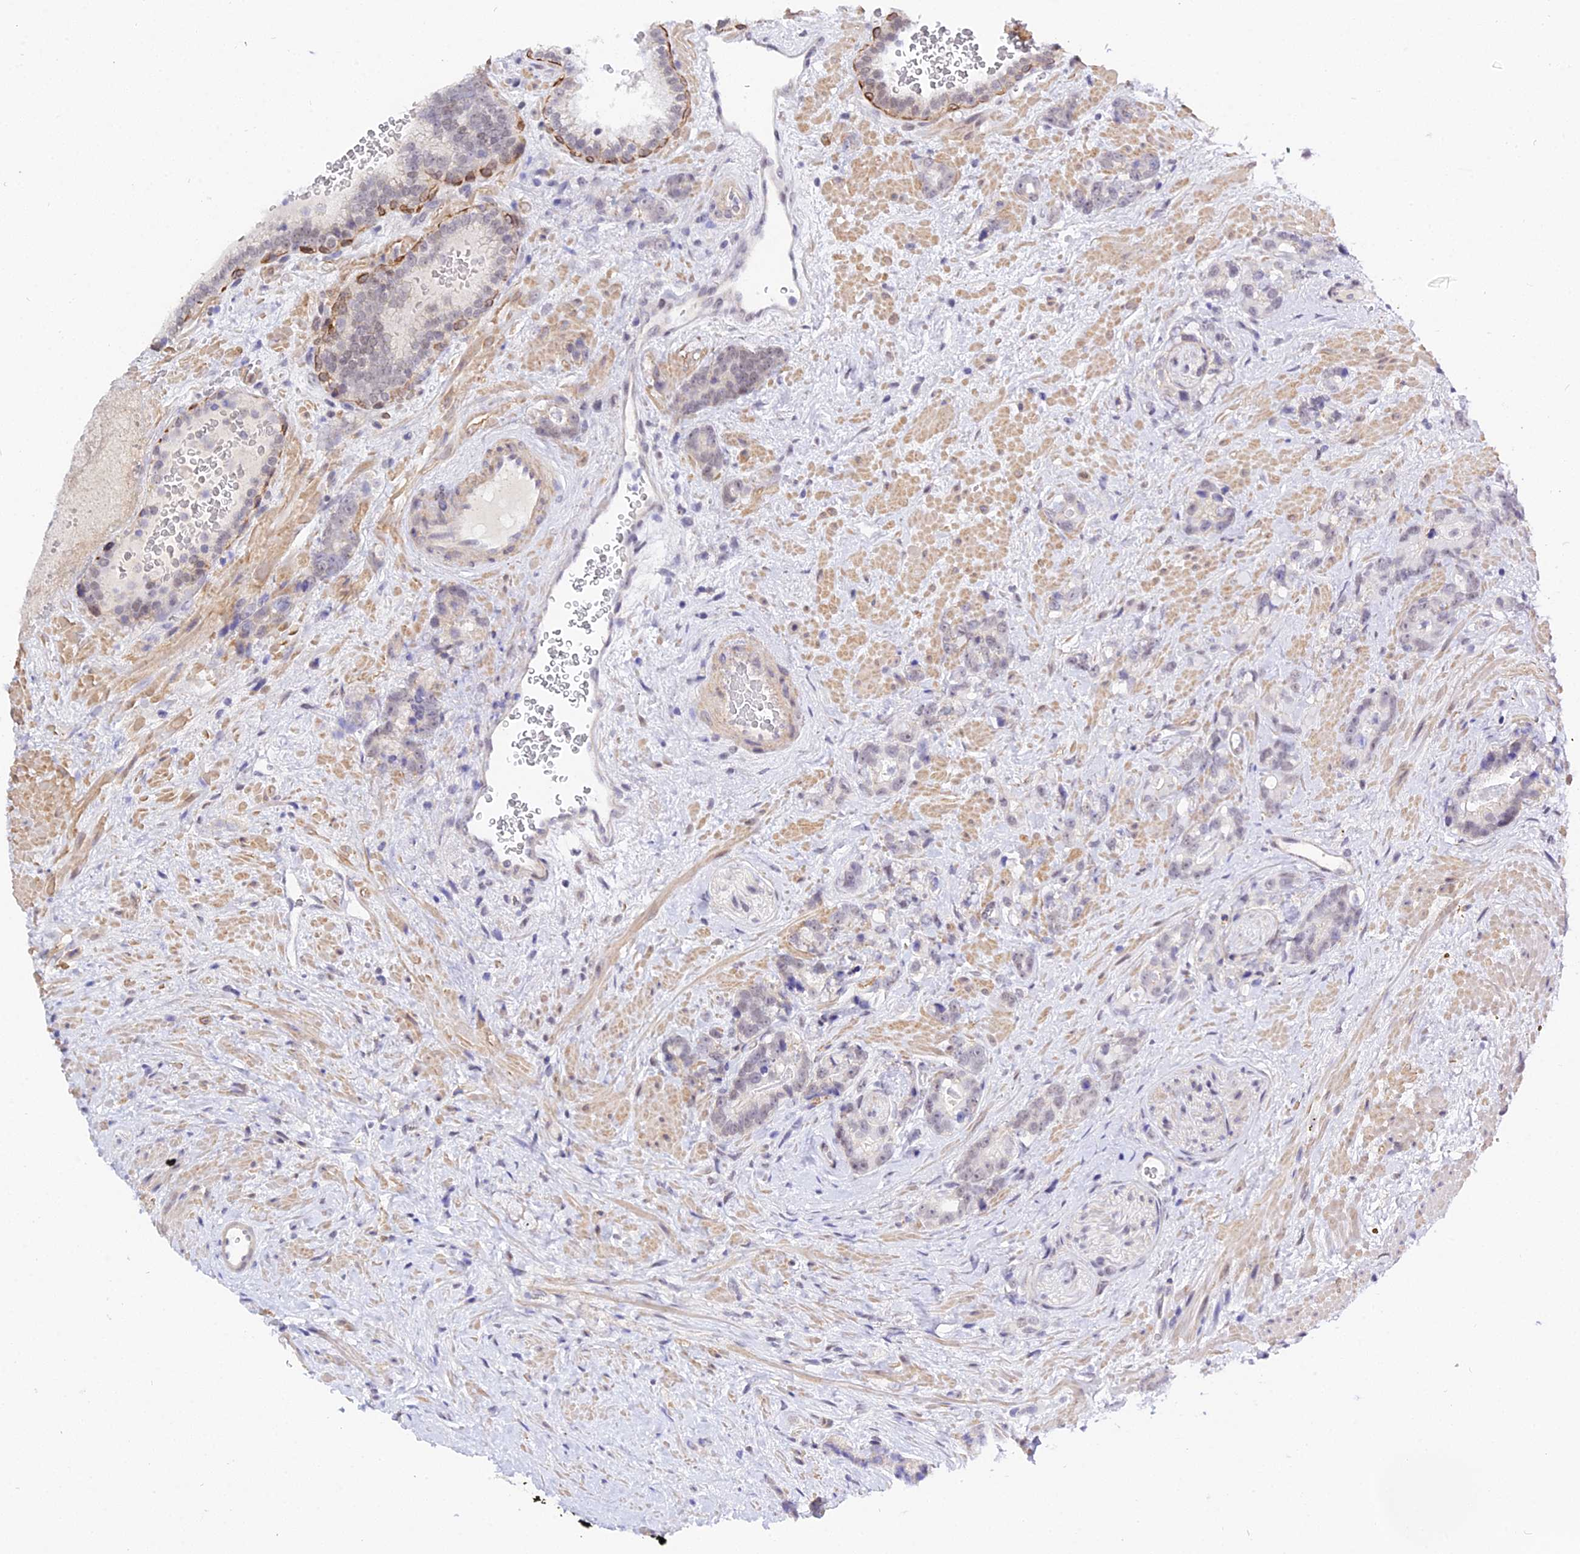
{"staining": {"intensity": "negative", "quantity": "none", "location": "none"}, "tissue": "prostate cancer", "cell_type": "Tumor cells", "image_type": "cancer", "snomed": [{"axis": "morphology", "description": "Adenocarcinoma, High grade"}, {"axis": "topography", "description": "Prostate"}], "caption": "Immunohistochemistry histopathology image of neoplastic tissue: prostate high-grade adenocarcinoma stained with DAB (3,3'-diaminobenzidine) displays no significant protein expression in tumor cells.", "gene": "ZNF628", "patient": {"sex": "male", "age": 74}}